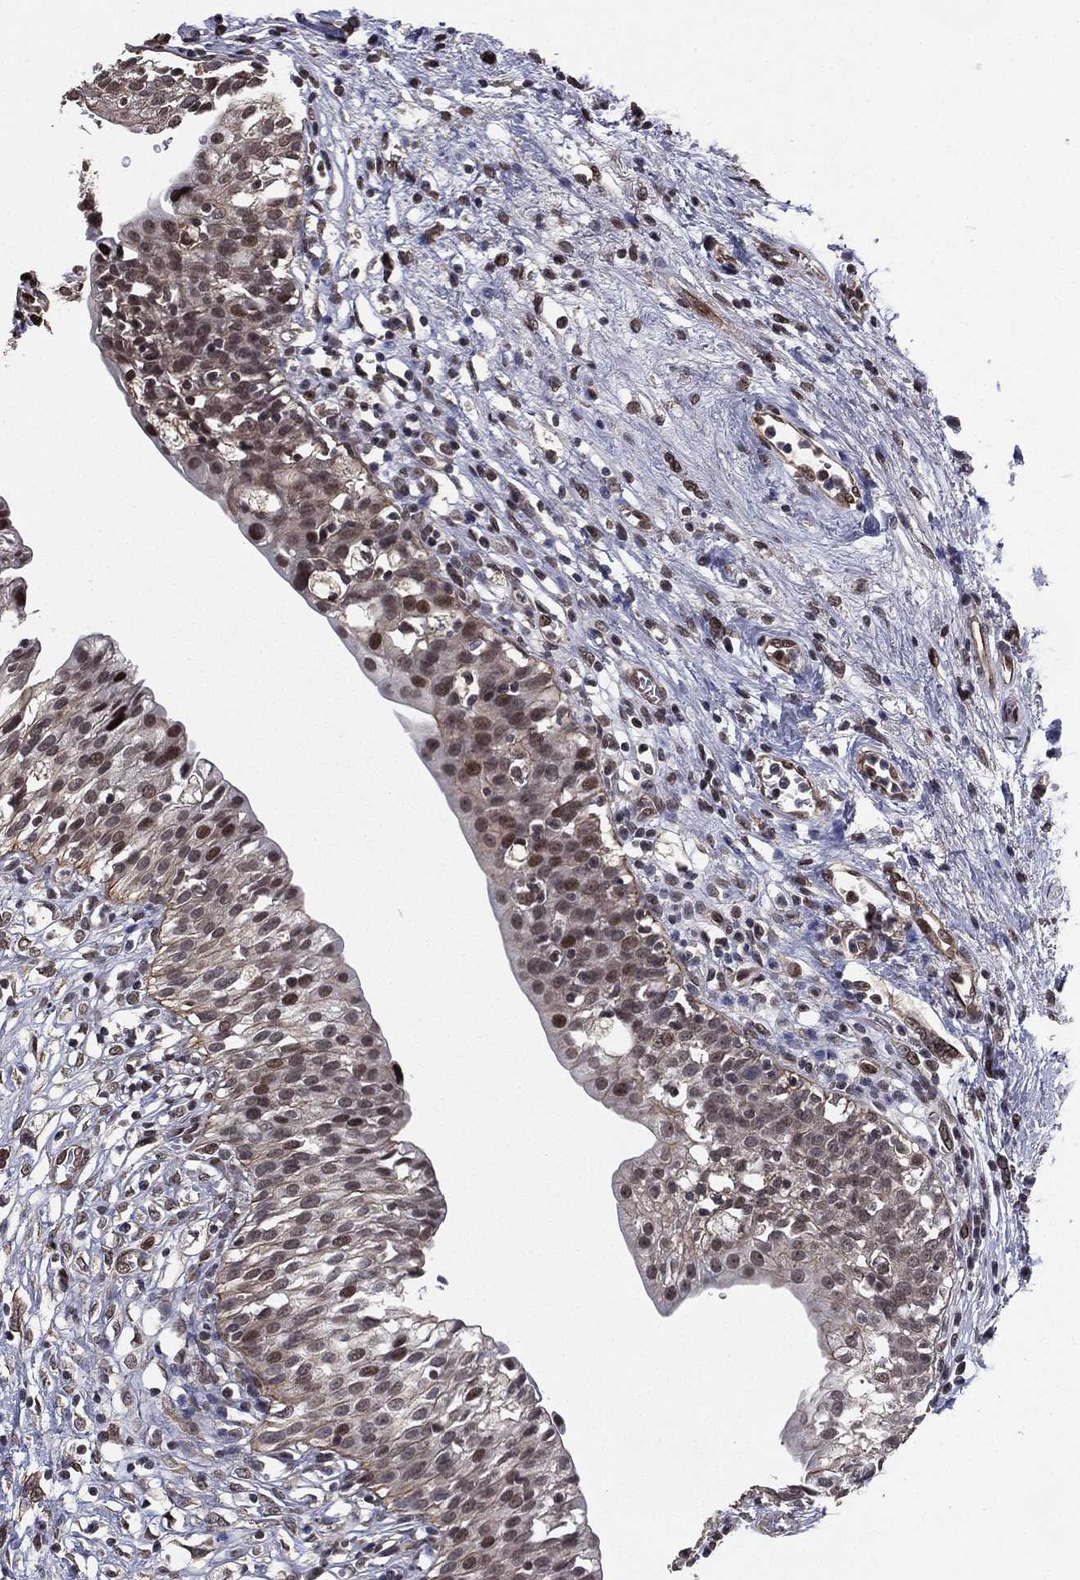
{"staining": {"intensity": "moderate", "quantity": ">75%", "location": "cytoplasmic/membranous,nuclear"}, "tissue": "urinary bladder", "cell_type": "Urothelial cells", "image_type": "normal", "snomed": [{"axis": "morphology", "description": "Normal tissue, NOS"}, {"axis": "topography", "description": "Urinary bladder"}], "caption": "Urinary bladder stained with a brown dye demonstrates moderate cytoplasmic/membranous,nuclear positive positivity in about >75% of urothelial cells.", "gene": "RARB", "patient": {"sex": "male", "age": 76}}